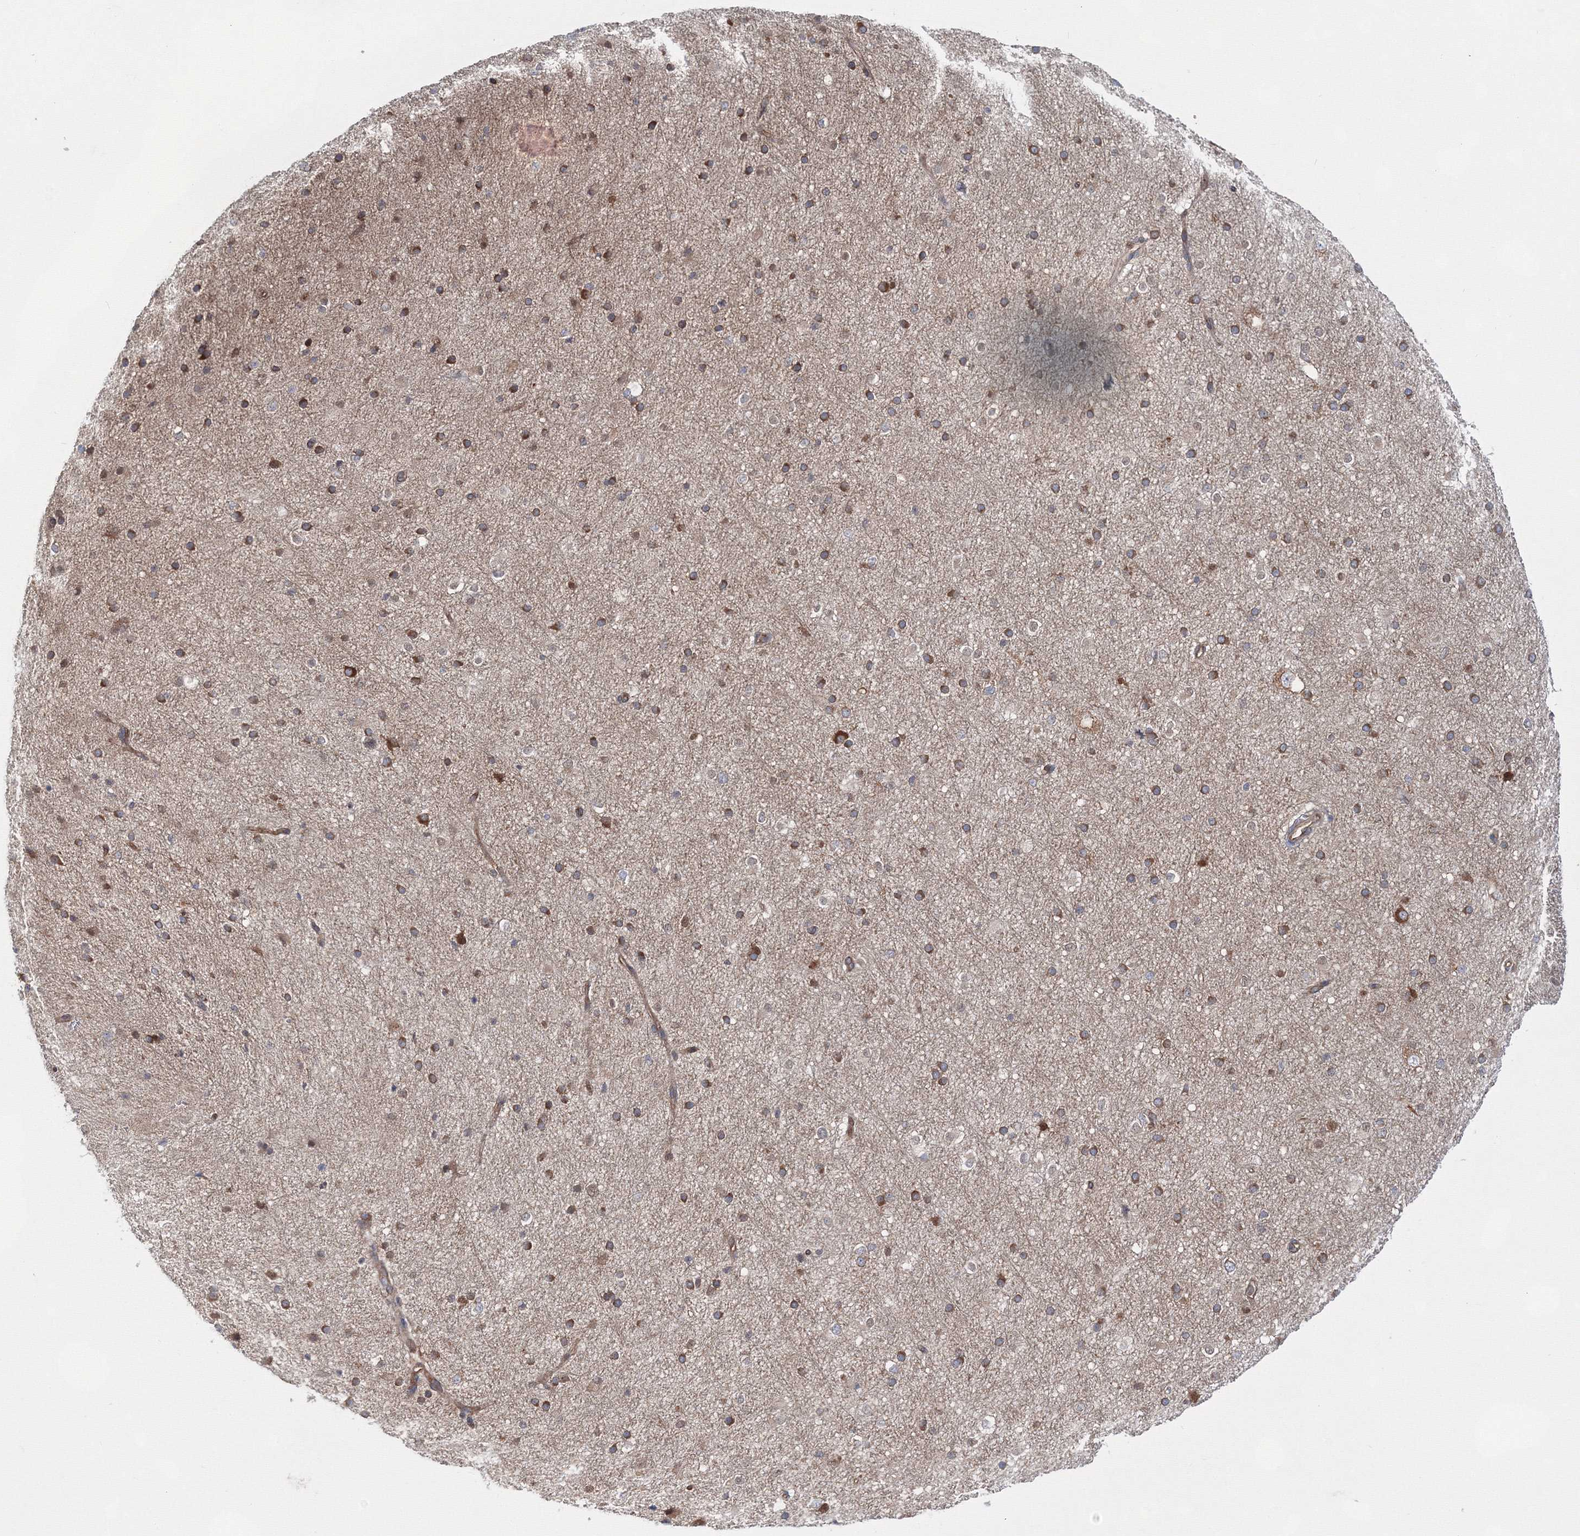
{"staining": {"intensity": "moderate", "quantity": ">75%", "location": "cytoplasmic/membranous"}, "tissue": "cerebral cortex", "cell_type": "Endothelial cells", "image_type": "normal", "snomed": [{"axis": "morphology", "description": "Normal tissue, NOS"}, {"axis": "morphology", "description": "Developmental malformation"}, {"axis": "topography", "description": "Cerebral cortex"}], "caption": "Benign cerebral cortex shows moderate cytoplasmic/membranous staining in approximately >75% of endothelial cells, visualized by immunohistochemistry.", "gene": "HARS1", "patient": {"sex": "female", "age": 30}}